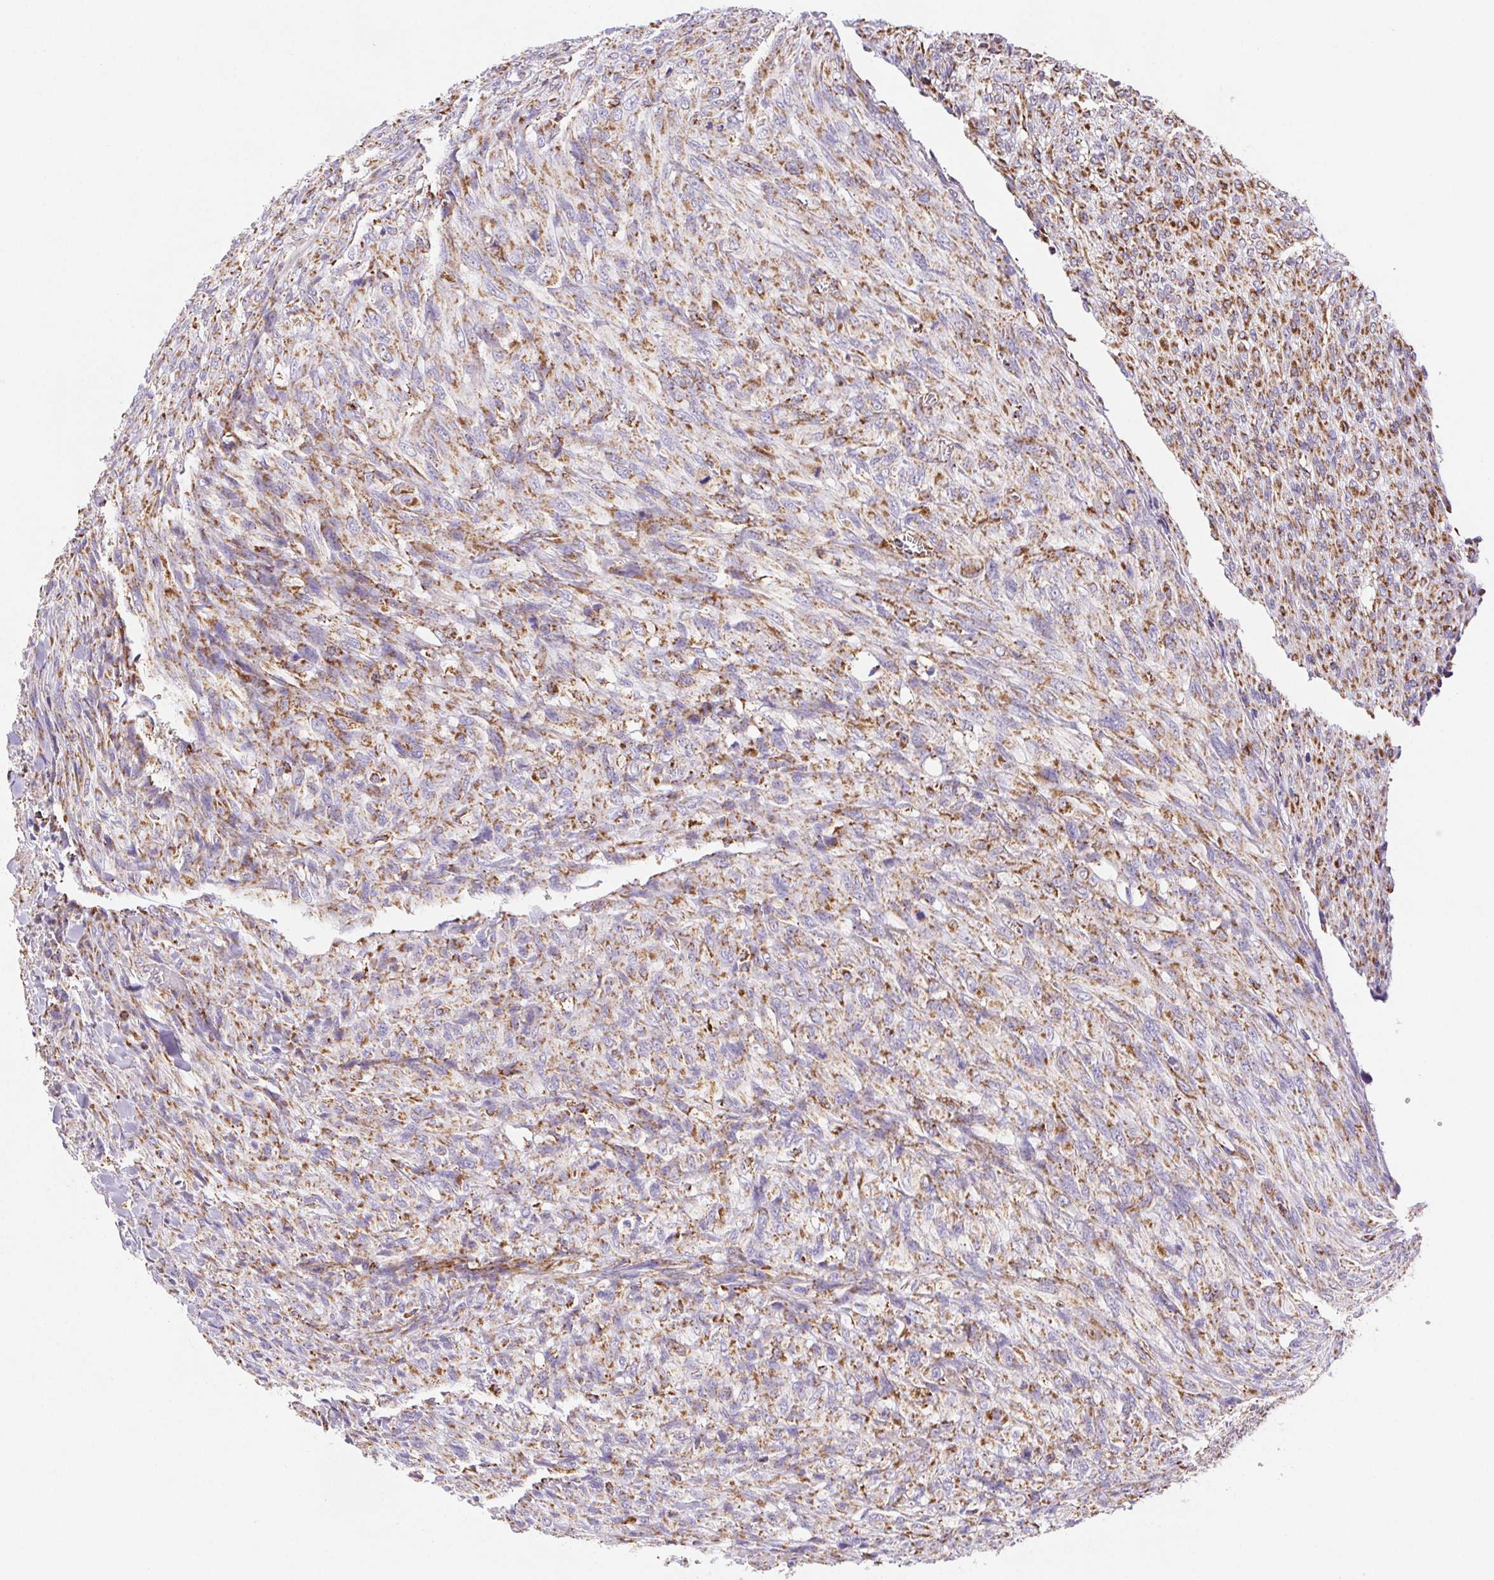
{"staining": {"intensity": "moderate", "quantity": ">75%", "location": "cytoplasmic/membranous"}, "tissue": "renal cancer", "cell_type": "Tumor cells", "image_type": "cancer", "snomed": [{"axis": "morphology", "description": "Adenocarcinoma, NOS"}, {"axis": "topography", "description": "Kidney"}], "caption": "Immunohistochemistry (IHC) of human renal cancer displays medium levels of moderate cytoplasmic/membranous expression in approximately >75% of tumor cells. The staining is performed using DAB brown chromogen to label protein expression. The nuclei are counter-stained blue using hematoxylin.", "gene": "NIPSNAP2", "patient": {"sex": "male", "age": 58}}